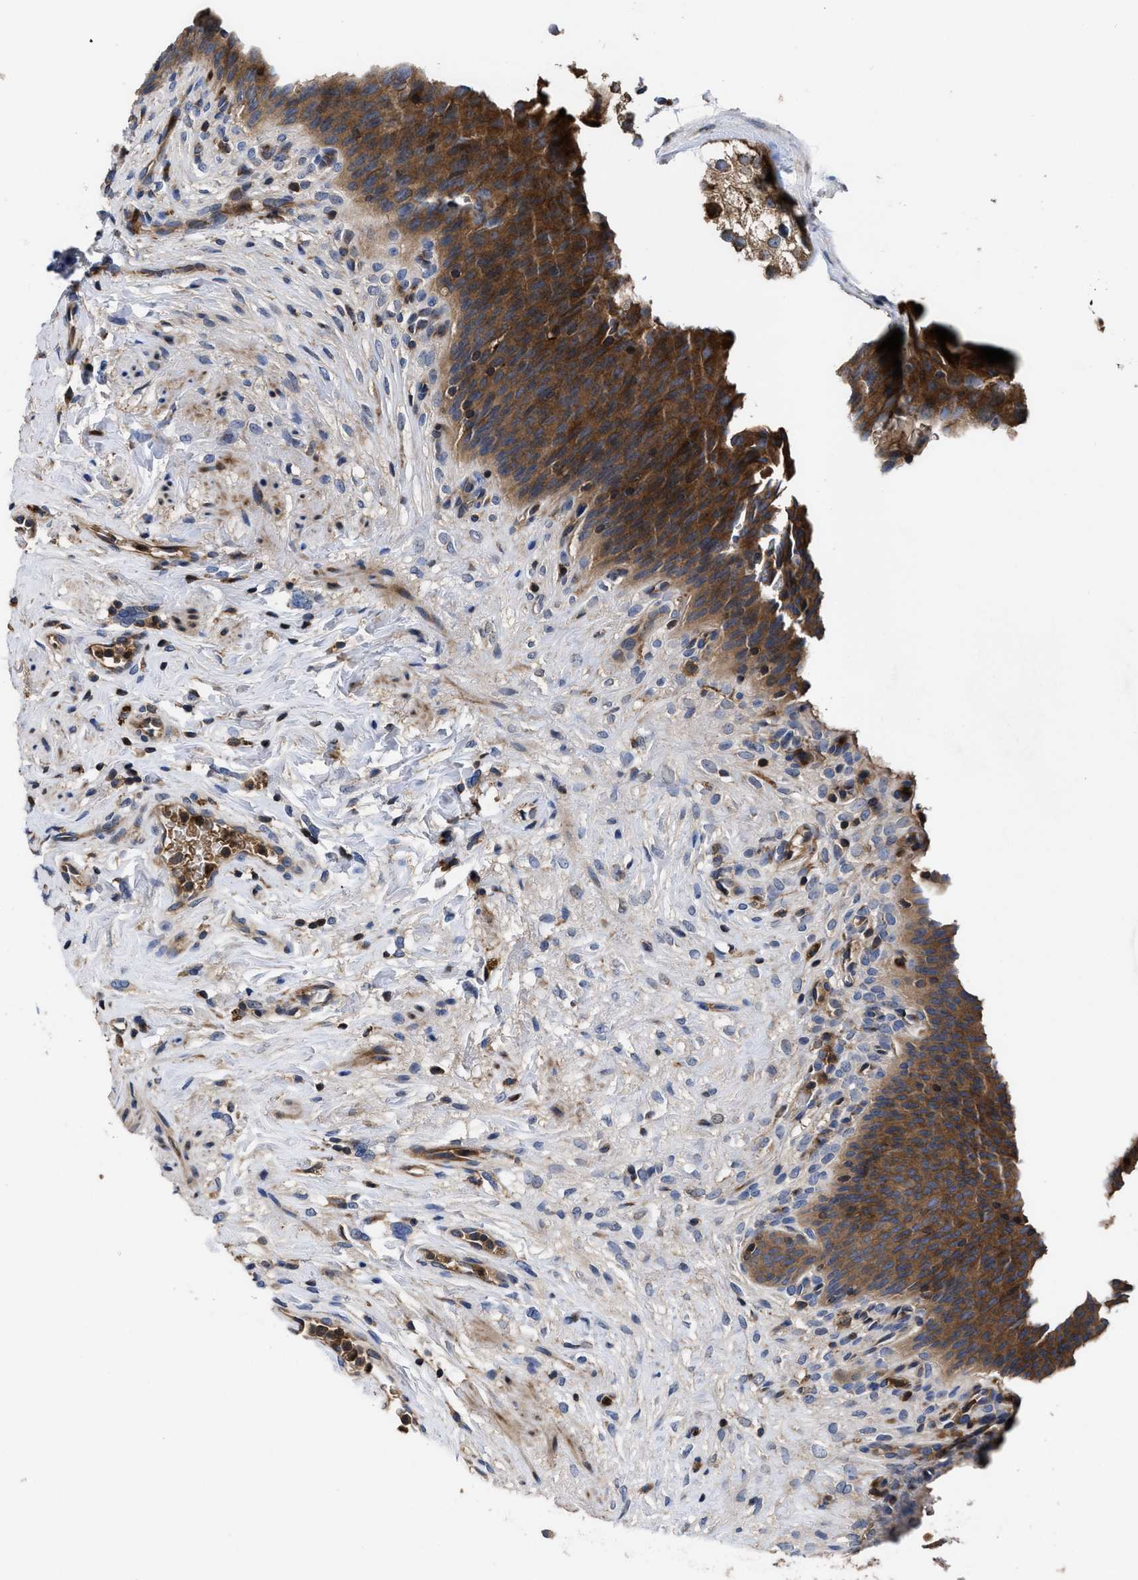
{"staining": {"intensity": "strong", "quantity": ">75%", "location": "cytoplasmic/membranous"}, "tissue": "urinary bladder", "cell_type": "Urothelial cells", "image_type": "normal", "snomed": [{"axis": "morphology", "description": "Normal tissue, NOS"}, {"axis": "topography", "description": "Urinary bladder"}], "caption": "Urothelial cells demonstrate high levels of strong cytoplasmic/membranous positivity in approximately >75% of cells in unremarkable urinary bladder.", "gene": "YBEY", "patient": {"sex": "female", "age": 79}}